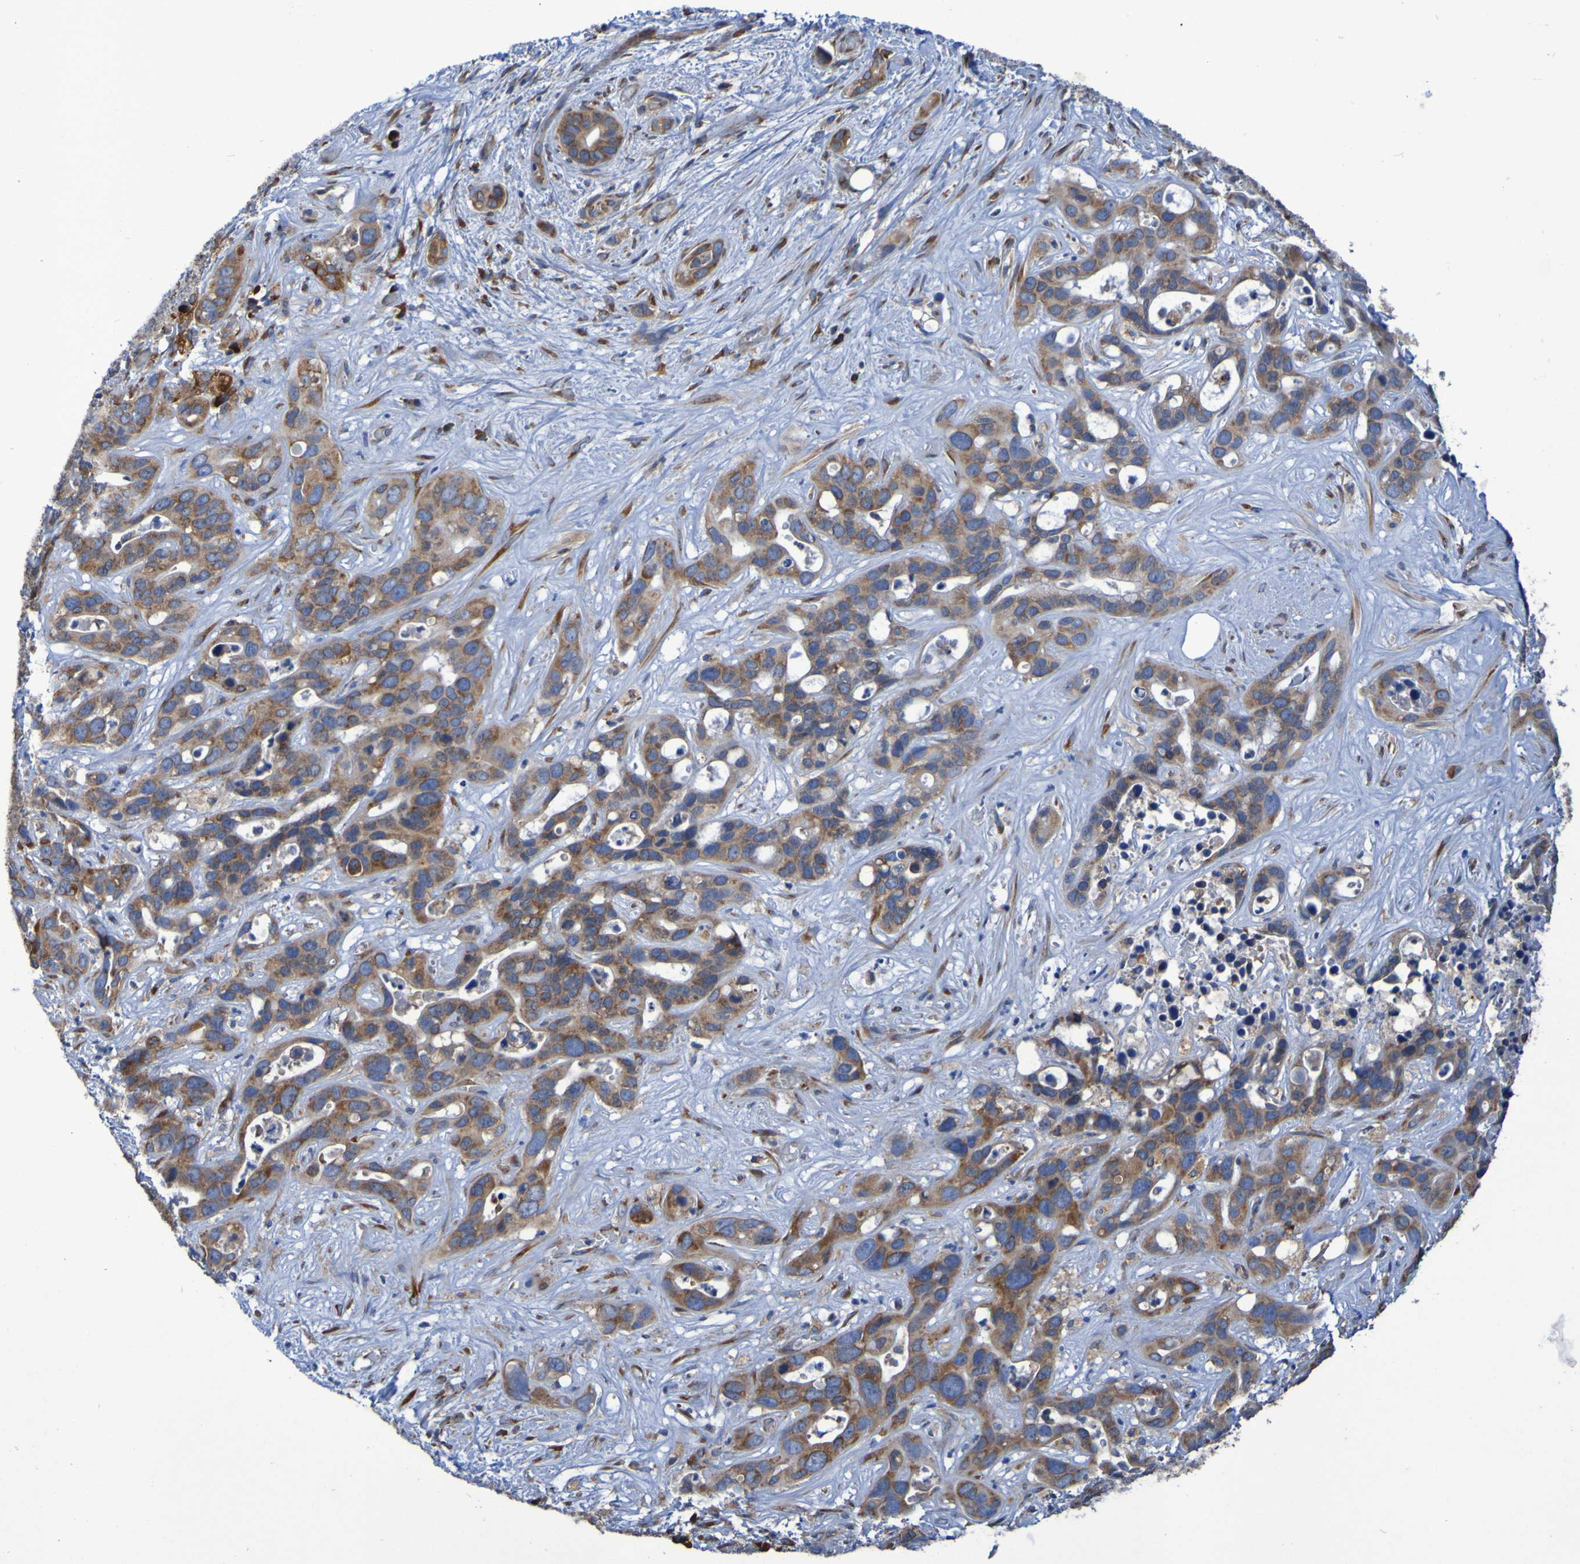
{"staining": {"intensity": "moderate", "quantity": ">75%", "location": "cytoplasmic/membranous"}, "tissue": "liver cancer", "cell_type": "Tumor cells", "image_type": "cancer", "snomed": [{"axis": "morphology", "description": "Cholangiocarcinoma"}, {"axis": "topography", "description": "Liver"}], "caption": "High-magnification brightfield microscopy of cholangiocarcinoma (liver) stained with DAB (3,3'-diaminobenzidine) (brown) and counterstained with hematoxylin (blue). tumor cells exhibit moderate cytoplasmic/membranous expression is present in about>75% of cells.", "gene": "FKBP3", "patient": {"sex": "female", "age": 65}}